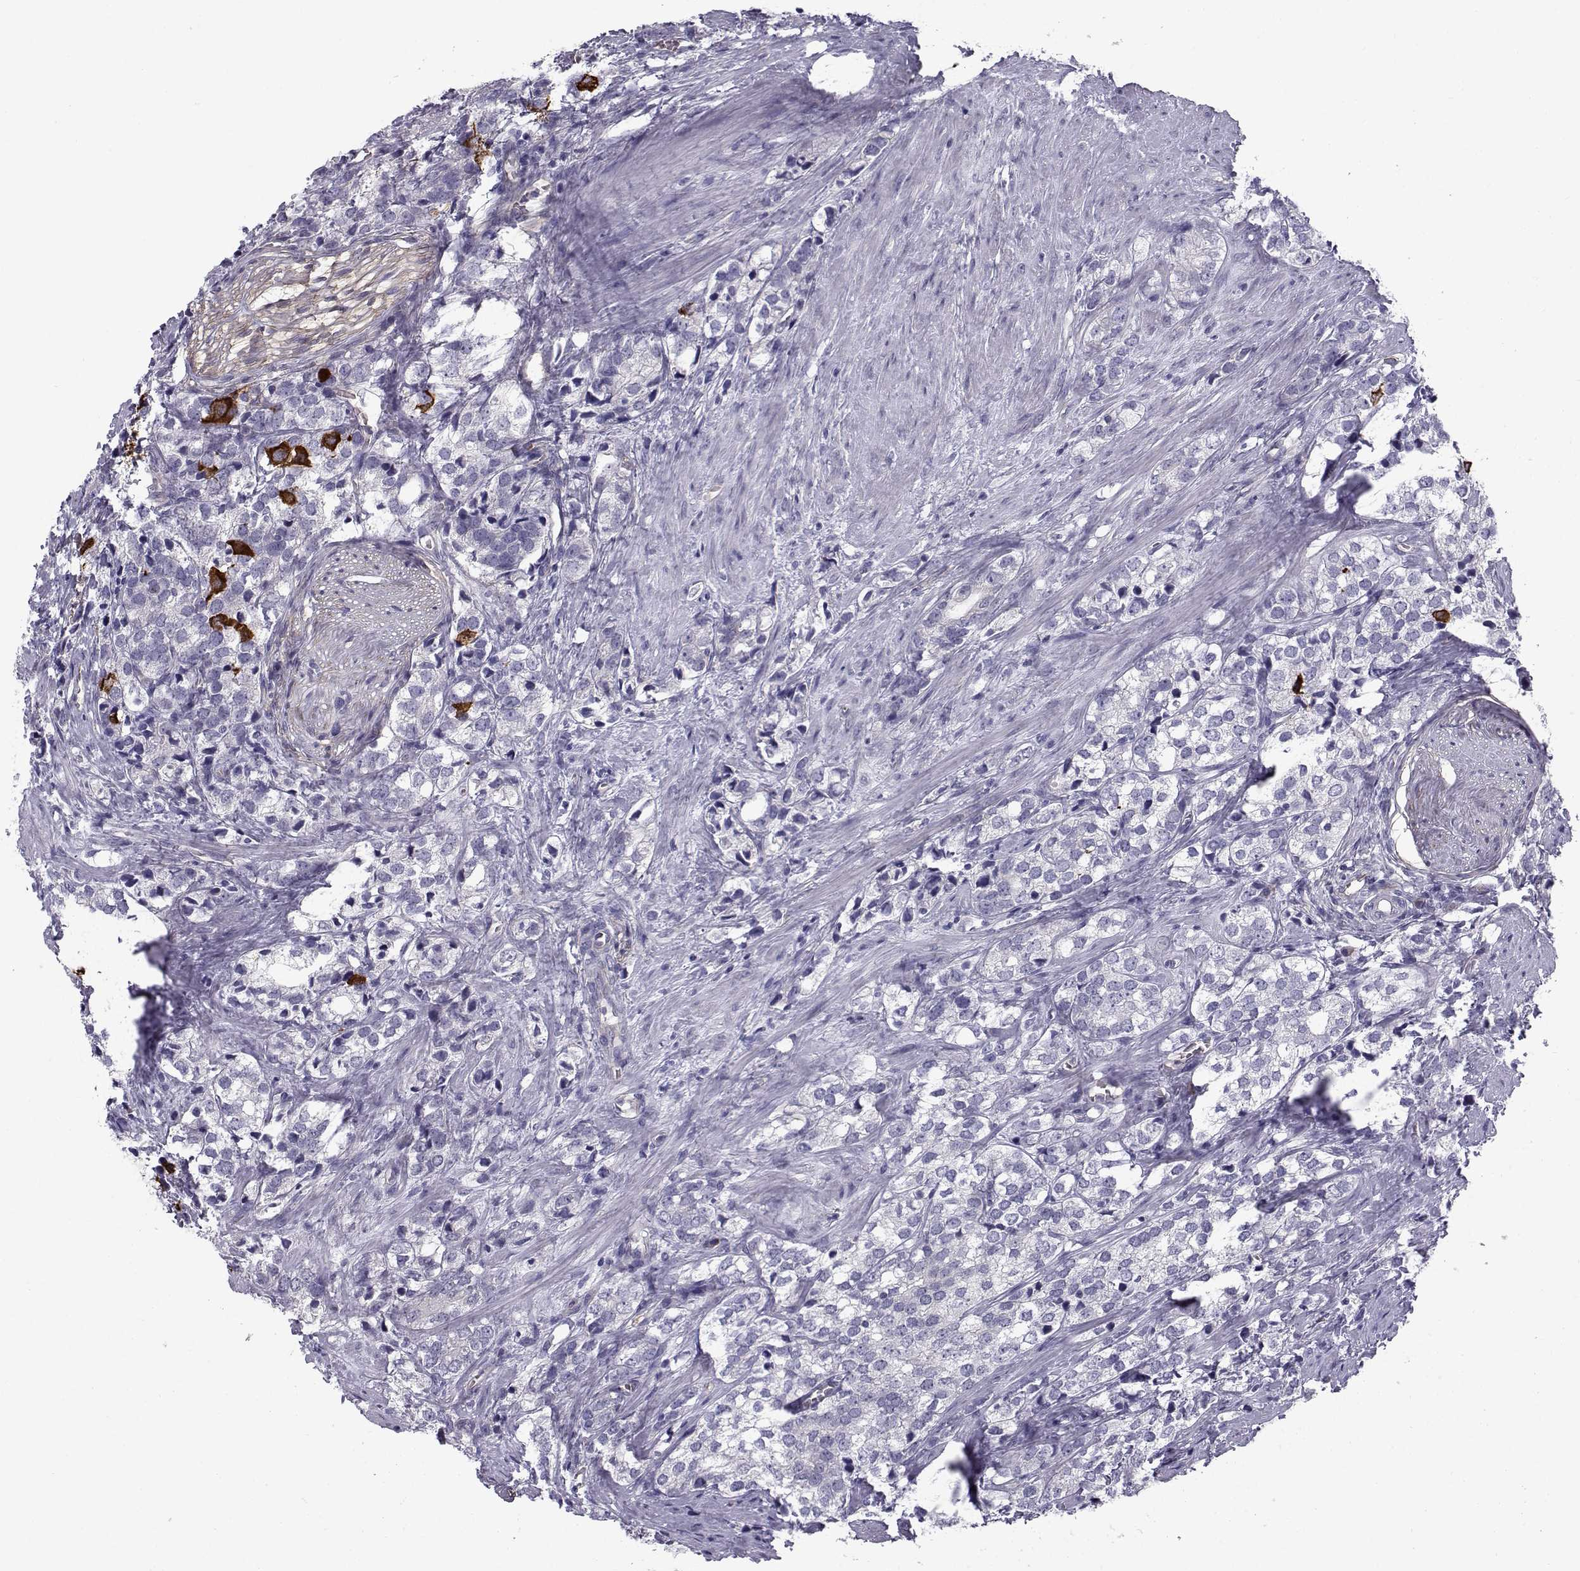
{"staining": {"intensity": "strong", "quantity": "<25%", "location": "cytoplasmic/membranous"}, "tissue": "prostate cancer", "cell_type": "Tumor cells", "image_type": "cancer", "snomed": [{"axis": "morphology", "description": "Adenocarcinoma, NOS"}, {"axis": "topography", "description": "Prostate and seminal vesicle, NOS"}], "caption": "Prostate adenocarcinoma was stained to show a protein in brown. There is medium levels of strong cytoplasmic/membranous expression in approximately <25% of tumor cells.", "gene": "QPCT", "patient": {"sex": "male", "age": 63}}